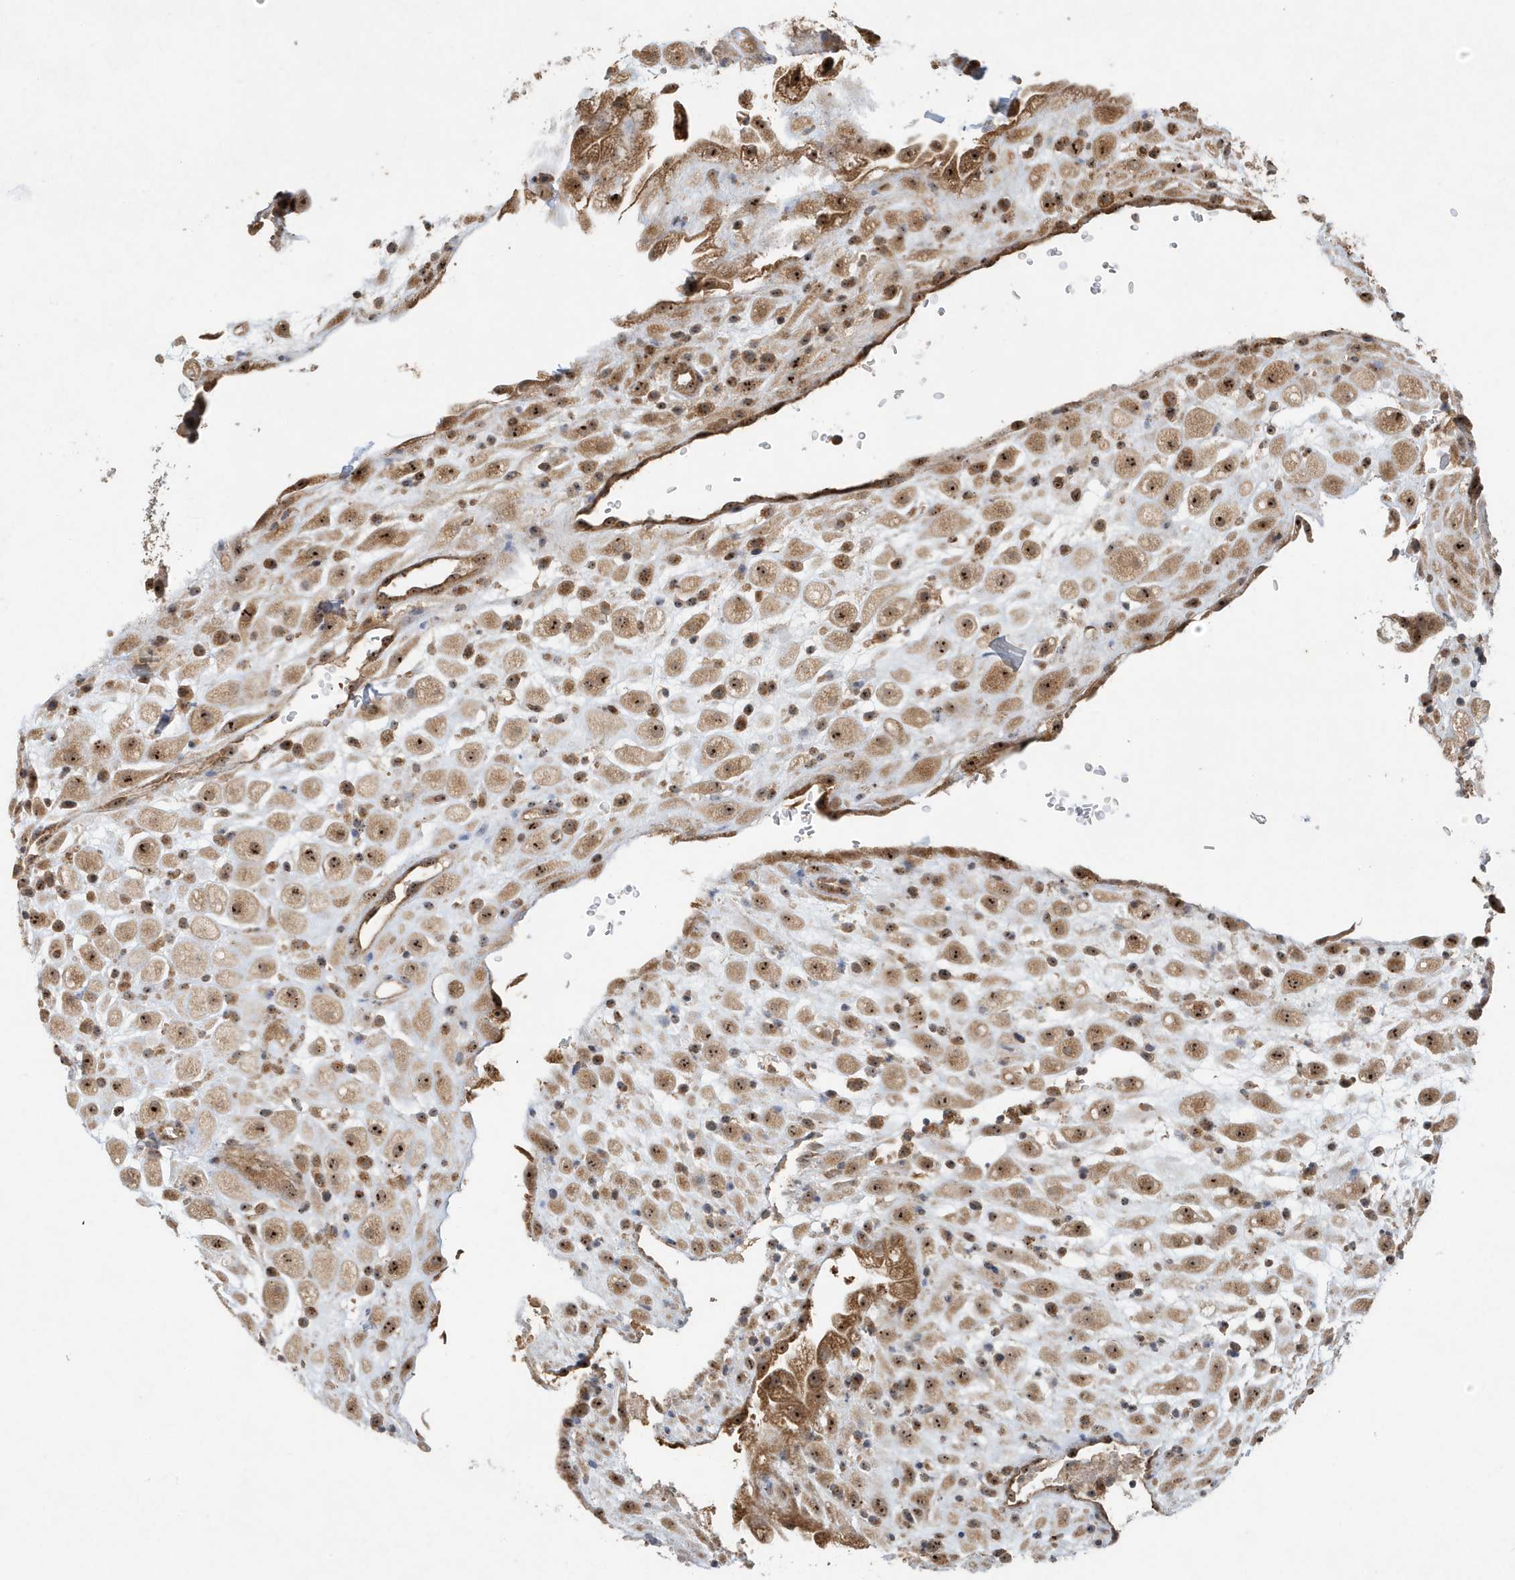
{"staining": {"intensity": "moderate", "quantity": ">75%", "location": "cytoplasmic/membranous,nuclear"}, "tissue": "placenta", "cell_type": "Decidual cells", "image_type": "normal", "snomed": [{"axis": "morphology", "description": "Normal tissue, NOS"}, {"axis": "topography", "description": "Placenta"}], "caption": "Benign placenta was stained to show a protein in brown. There is medium levels of moderate cytoplasmic/membranous,nuclear staining in about >75% of decidual cells. (brown staining indicates protein expression, while blue staining denotes nuclei).", "gene": "ABCB9", "patient": {"sex": "female", "age": 35}}